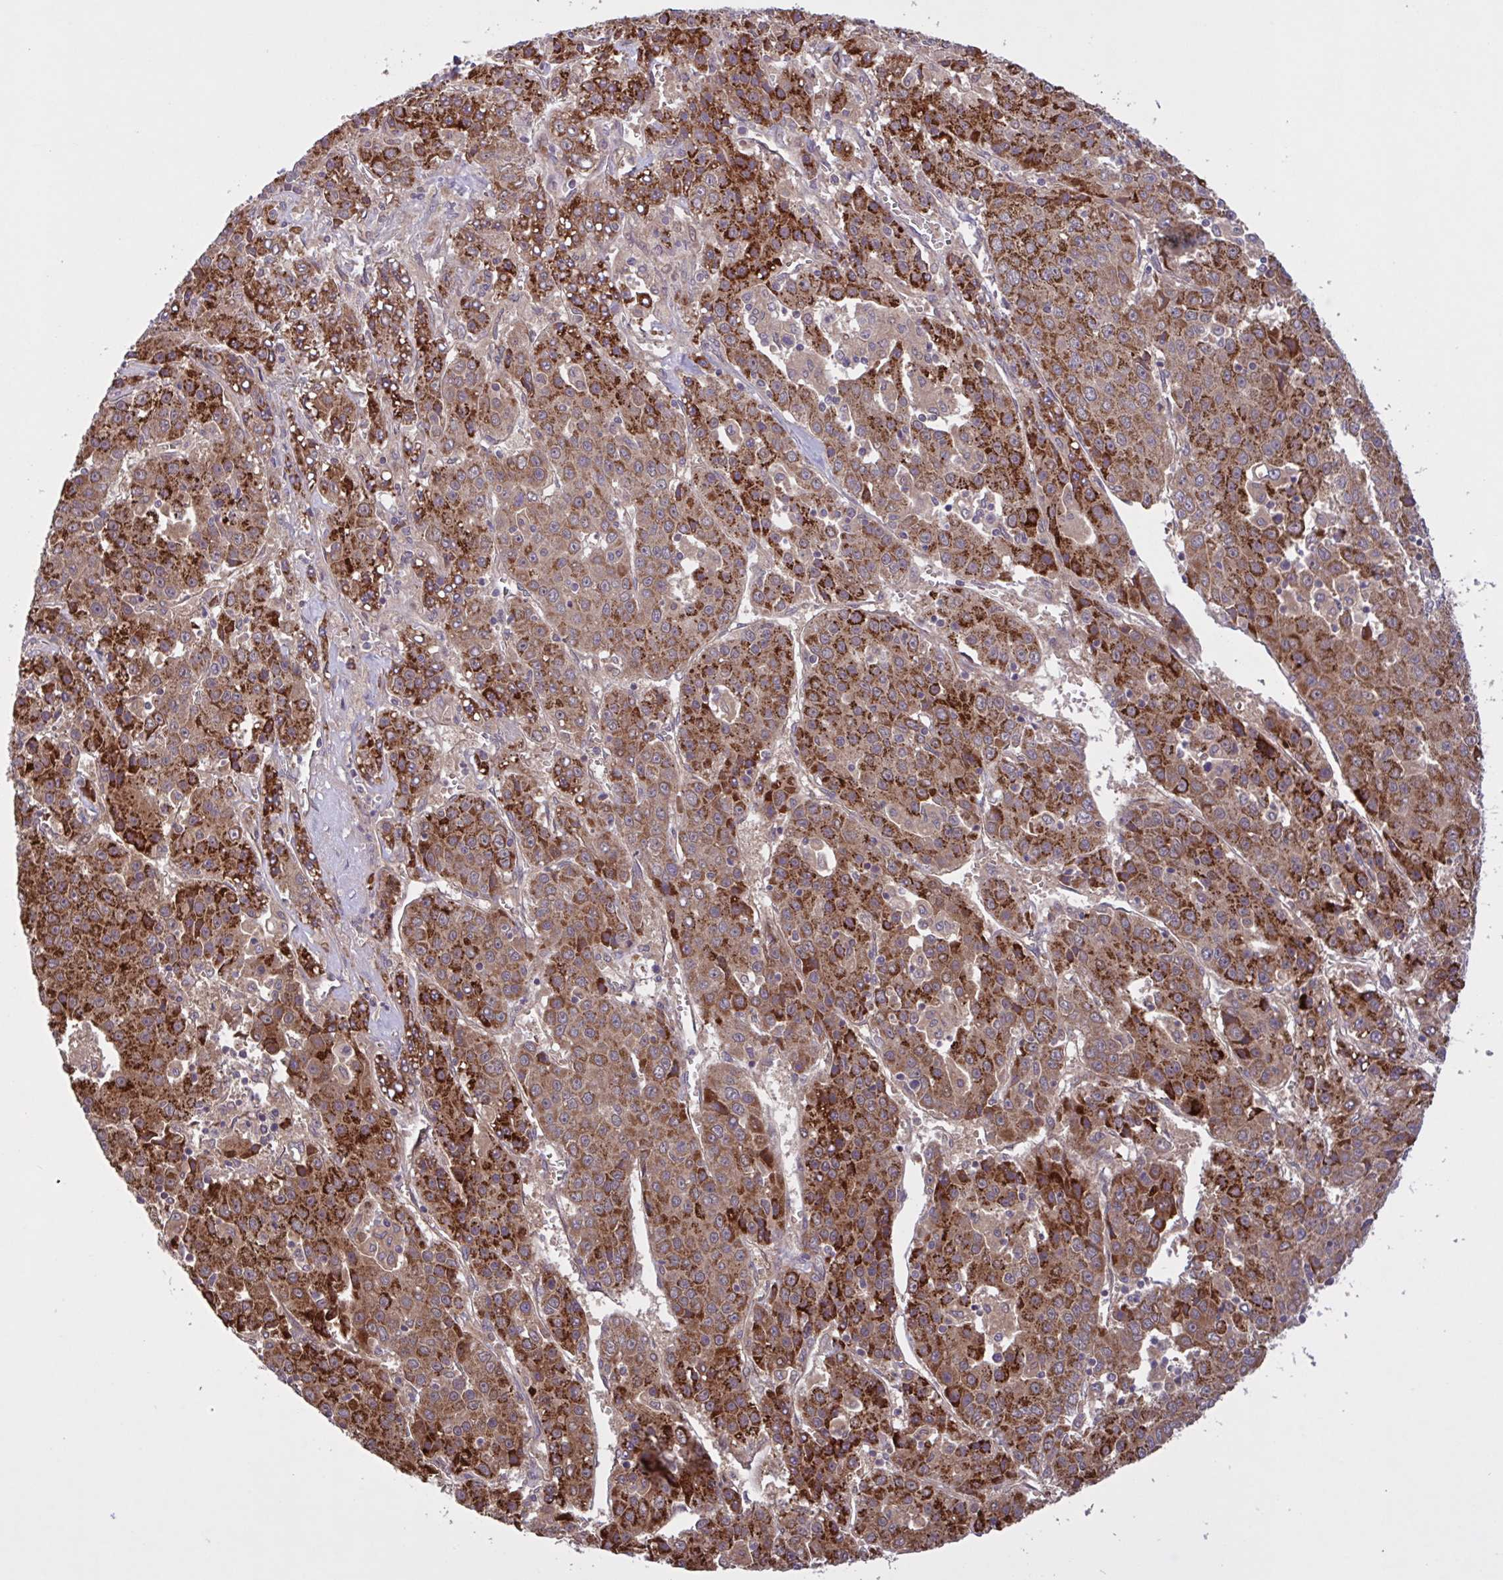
{"staining": {"intensity": "strong", "quantity": ">75%", "location": "cytoplasmic/membranous"}, "tissue": "liver cancer", "cell_type": "Tumor cells", "image_type": "cancer", "snomed": [{"axis": "morphology", "description": "Carcinoma, Hepatocellular, NOS"}, {"axis": "topography", "description": "Liver"}], "caption": "This histopathology image exhibits liver cancer (hepatocellular carcinoma) stained with immunohistochemistry to label a protein in brown. The cytoplasmic/membranous of tumor cells show strong positivity for the protein. Nuclei are counter-stained blue.", "gene": "INTS10", "patient": {"sex": "female", "age": 53}}